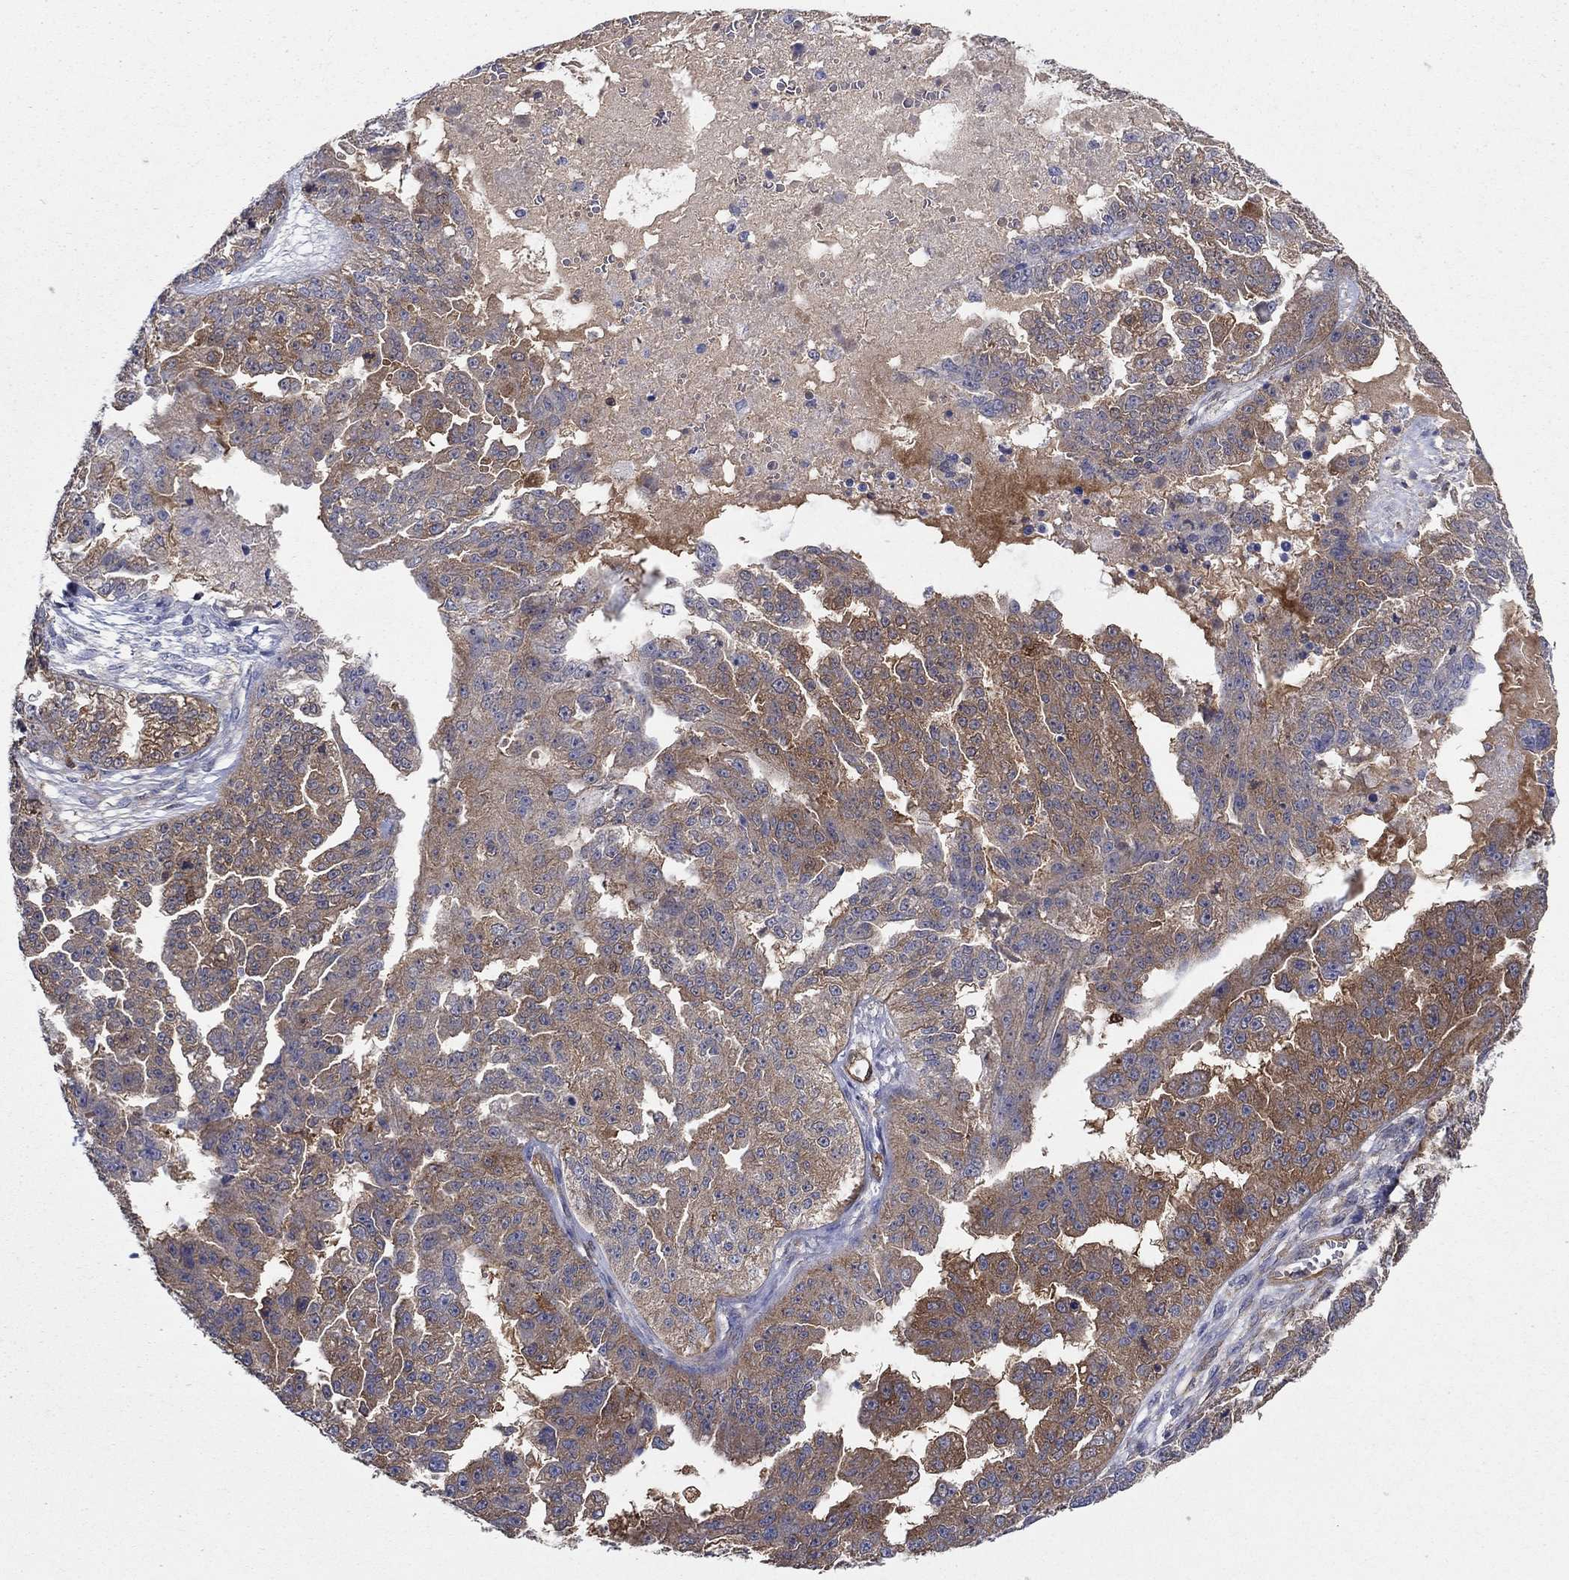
{"staining": {"intensity": "moderate", "quantity": "<25%", "location": "cytoplasmic/membranous"}, "tissue": "ovarian cancer", "cell_type": "Tumor cells", "image_type": "cancer", "snomed": [{"axis": "morphology", "description": "Cystadenocarcinoma, serous, NOS"}, {"axis": "topography", "description": "Ovary"}], "caption": "Serous cystadenocarcinoma (ovarian) stained for a protein shows moderate cytoplasmic/membranous positivity in tumor cells.", "gene": "AGFG2", "patient": {"sex": "female", "age": 58}}